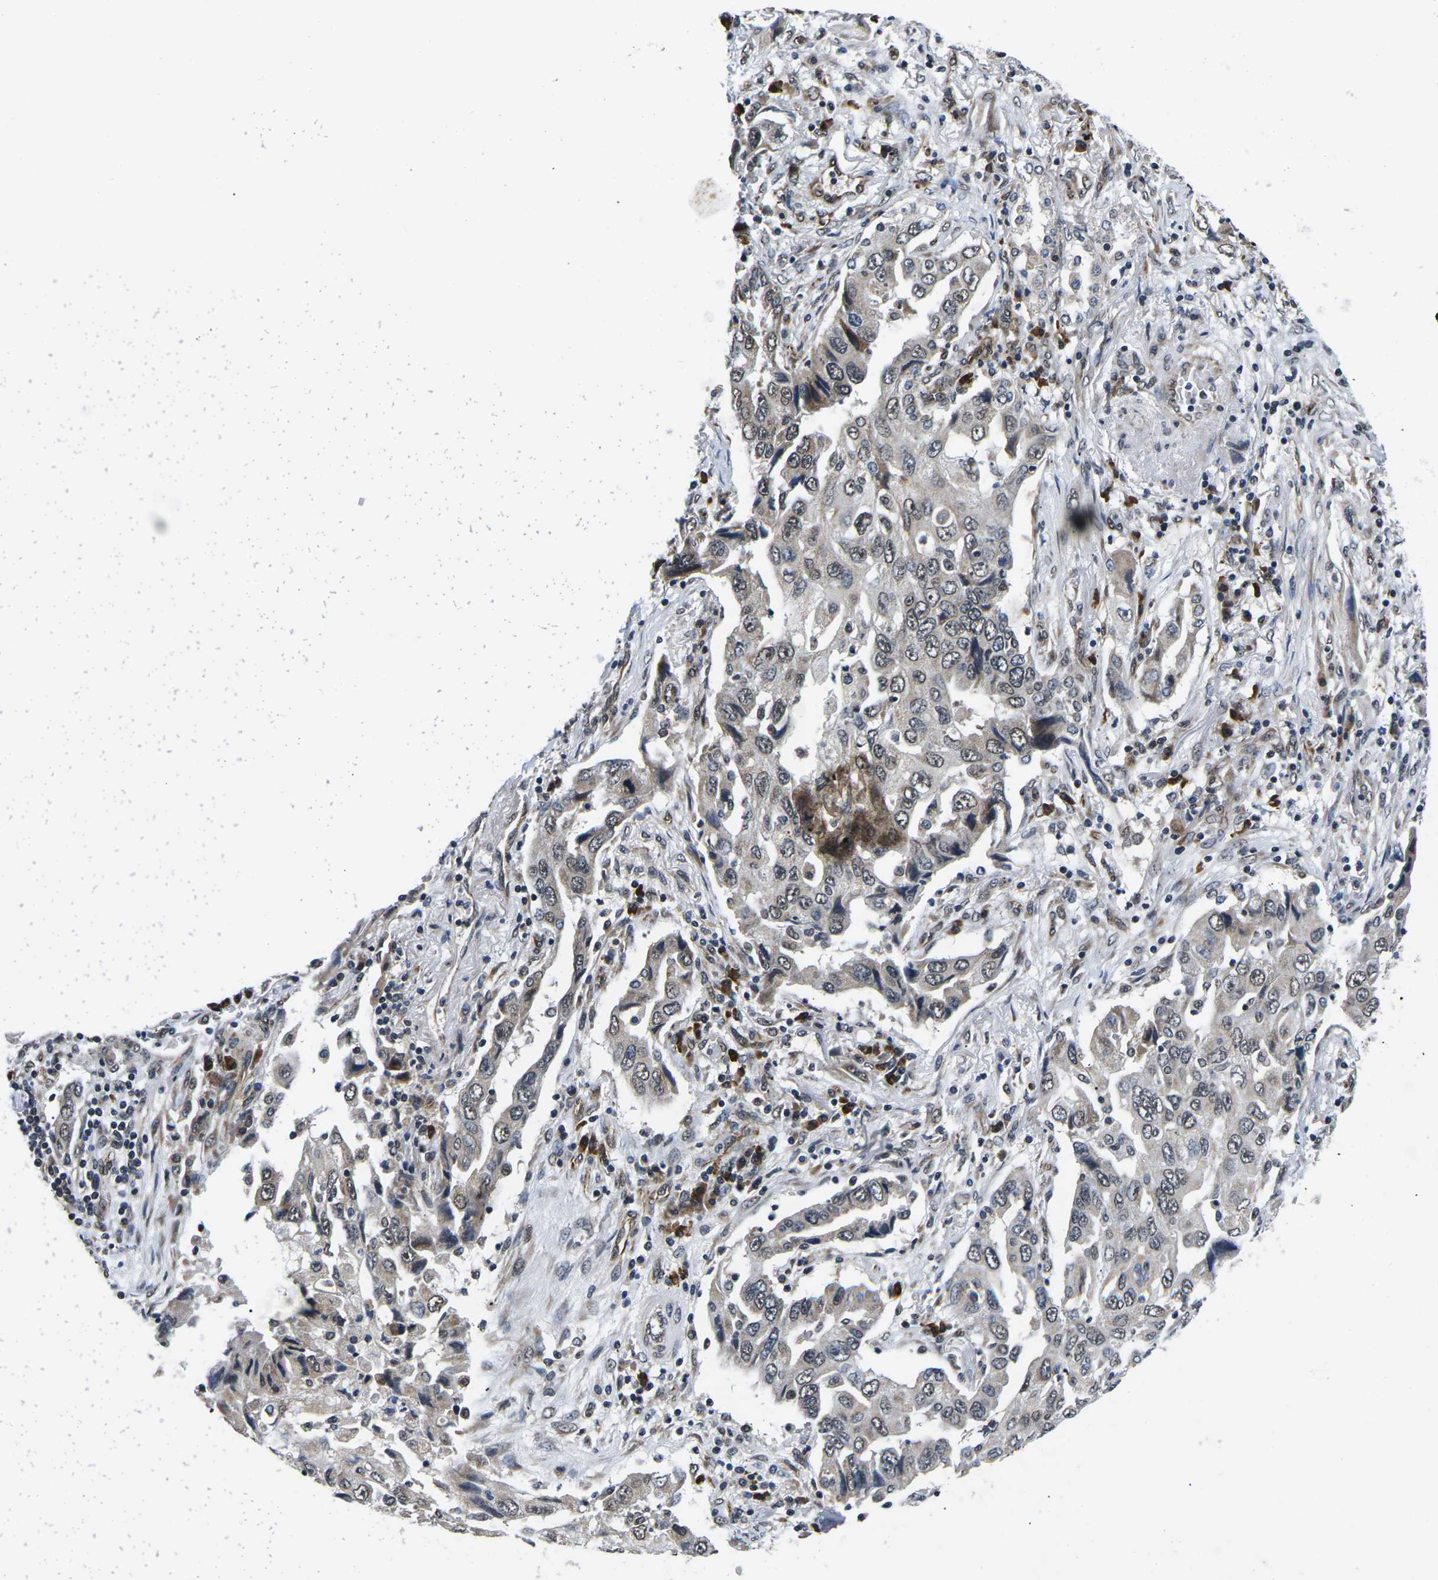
{"staining": {"intensity": "weak", "quantity": "<25%", "location": "nuclear"}, "tissue": "lung cancer", "cell_type": "Tumor cells", "image_type": "cancer", "snomed": [{"axis": "morphology", "description": "Adenocarcinoma, NOS"}, {"axis": "topography", "description": "Lung"}], "caption": "Adenocarcinoma (lung) was stained to show a protein in brown. There is no significant staining in tumor cells. (DAB immunohistochemistry (IHC) visualized using brightfield microscopy, high magnification).", "gene": "CCNE1", "patient": {"sex": "female", "age": 65}}